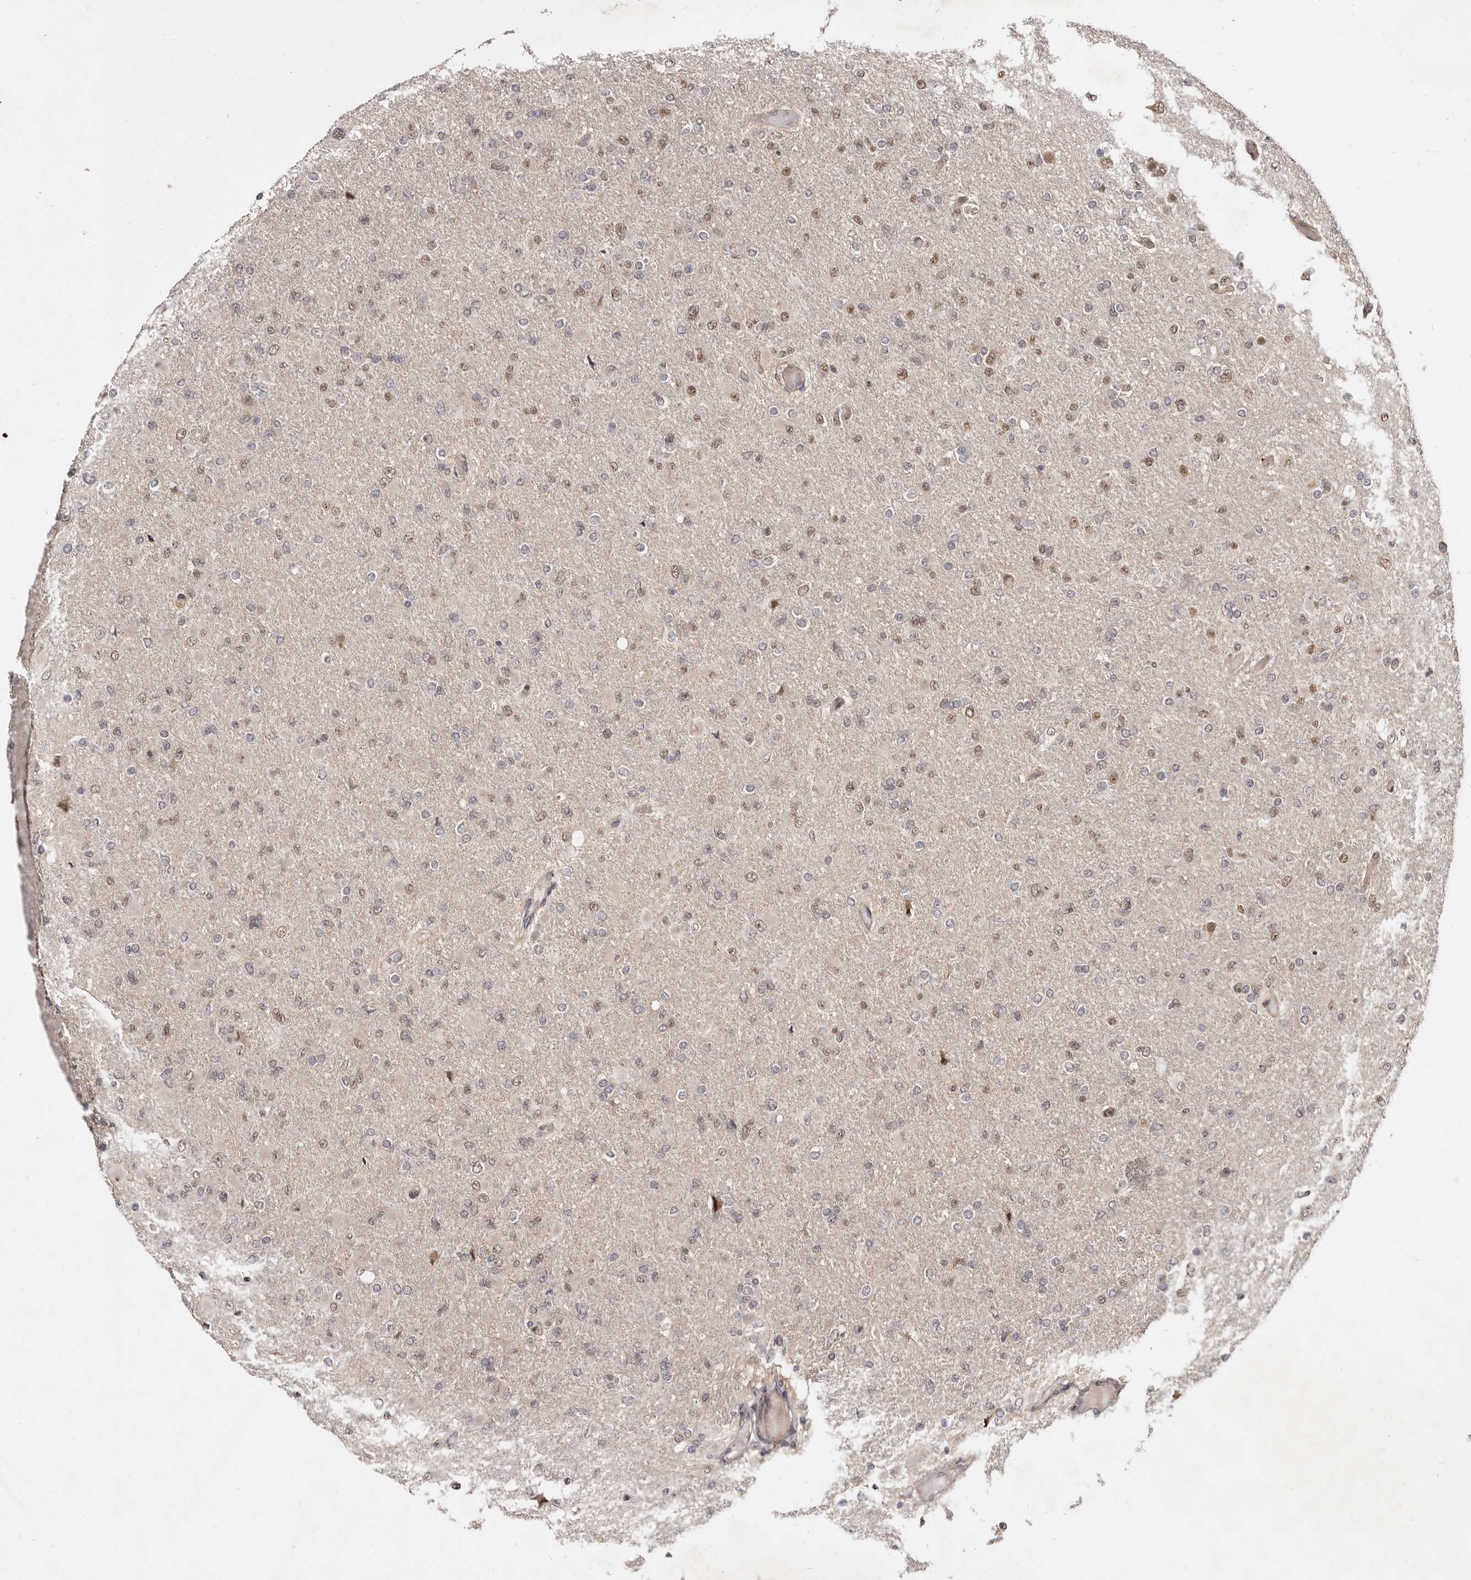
{"staining": {"intensity": "weak", "quantity": "<25%", "location": "nuclear"}, "tissue": "glioma", "cell_type": "Tumor cells", "image_type": "cancer", "snomed": [{"axis": "morphology", "description": "Glioma, malignant, High grade"}, {"axis": "topography", "description": "Cerebral cortex"}], "caption": "IHC image of neoplastic tissue: malignant glioma (high-grade) stained with DAB (3,3'-diaminobenzidine) demonstrates no significant protein staining in tumor cells.", "gene": "ZNF326", "patient": {"sex": "female", "age": 36}}